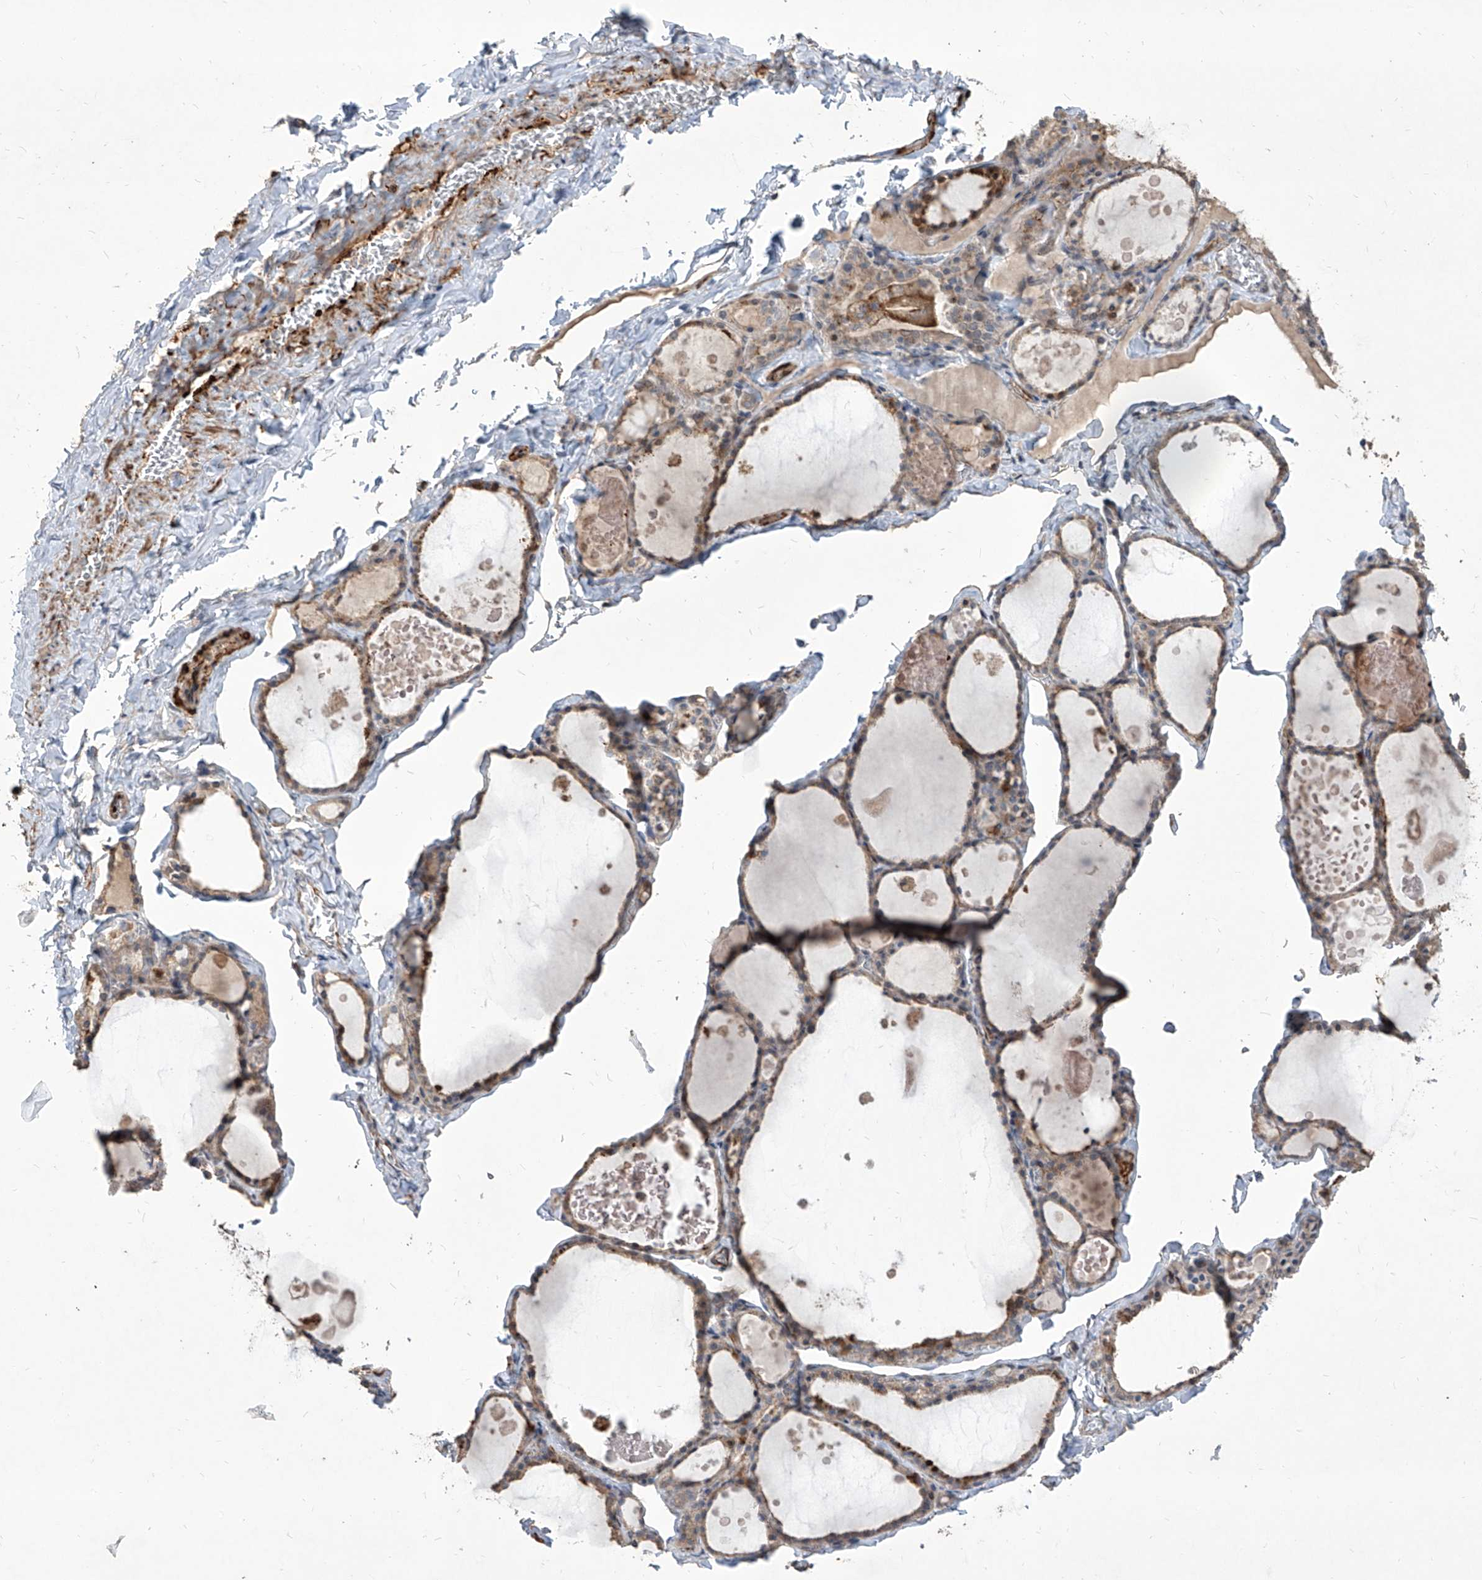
{"staining": {"intensity": "weak", "quantity": ">75%", "location": "cytoplasmic/membranous"}, "tissue": "thyroid gland", "cell_type": "Glandular cells", "image_type": "normal", "snomed": [{"axis": "morphology", "description": "Normal tissue, NOS"}, {"axis": "topography", "description": "Thyroid gland"}], "caption": "A brown stain highlights weak cytoplasmic/membranous expression of a protein in glandular cells of normal thyroid gland.", "gene": "FAM83B", "patient": {"sex": "male", "age": 56}}